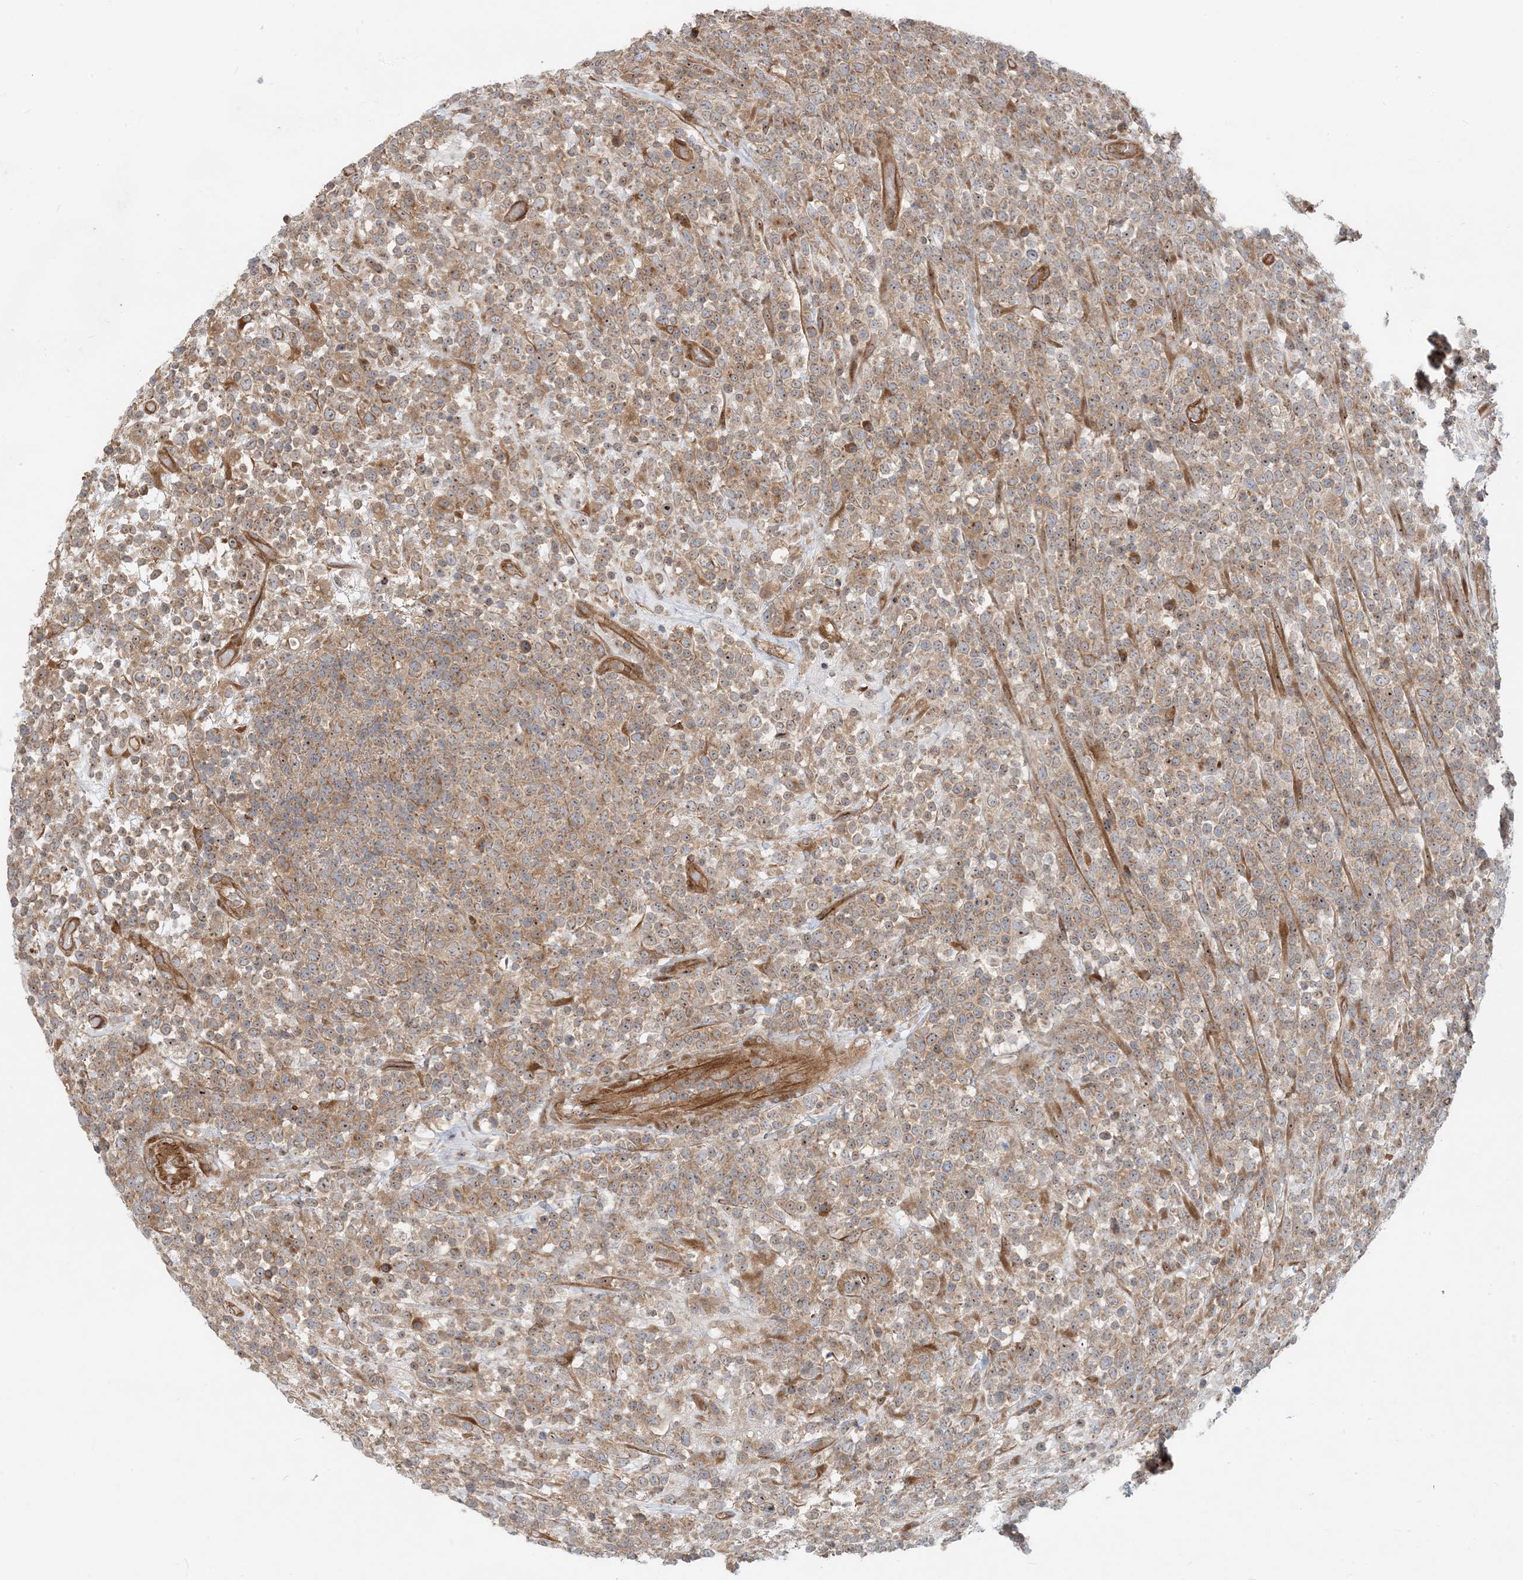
{"staining": {"intensity": "moderate", "quantity": ">75%", "location": "cytoplasmic/membranous"}, "tissue": "lymphoma", "cell_type": "Tumor cells", "image_type": "cancer", "snomed": [{"axis": "morphology", "description": "Malignant lymphoma, non-Hodgkin's type, High grade"}, {"axis": "topography", "description": "Colon"}], "caption": "High-grade malignant lymphoma, non-Hodgkin's type was stained to show a protein in brown. There is medium levels of moderate cytoplasmic/membranous positivity in about >75% of tumor cells.", "gene": "MYL5", "patient": {"sex": "female", "age": 53}}